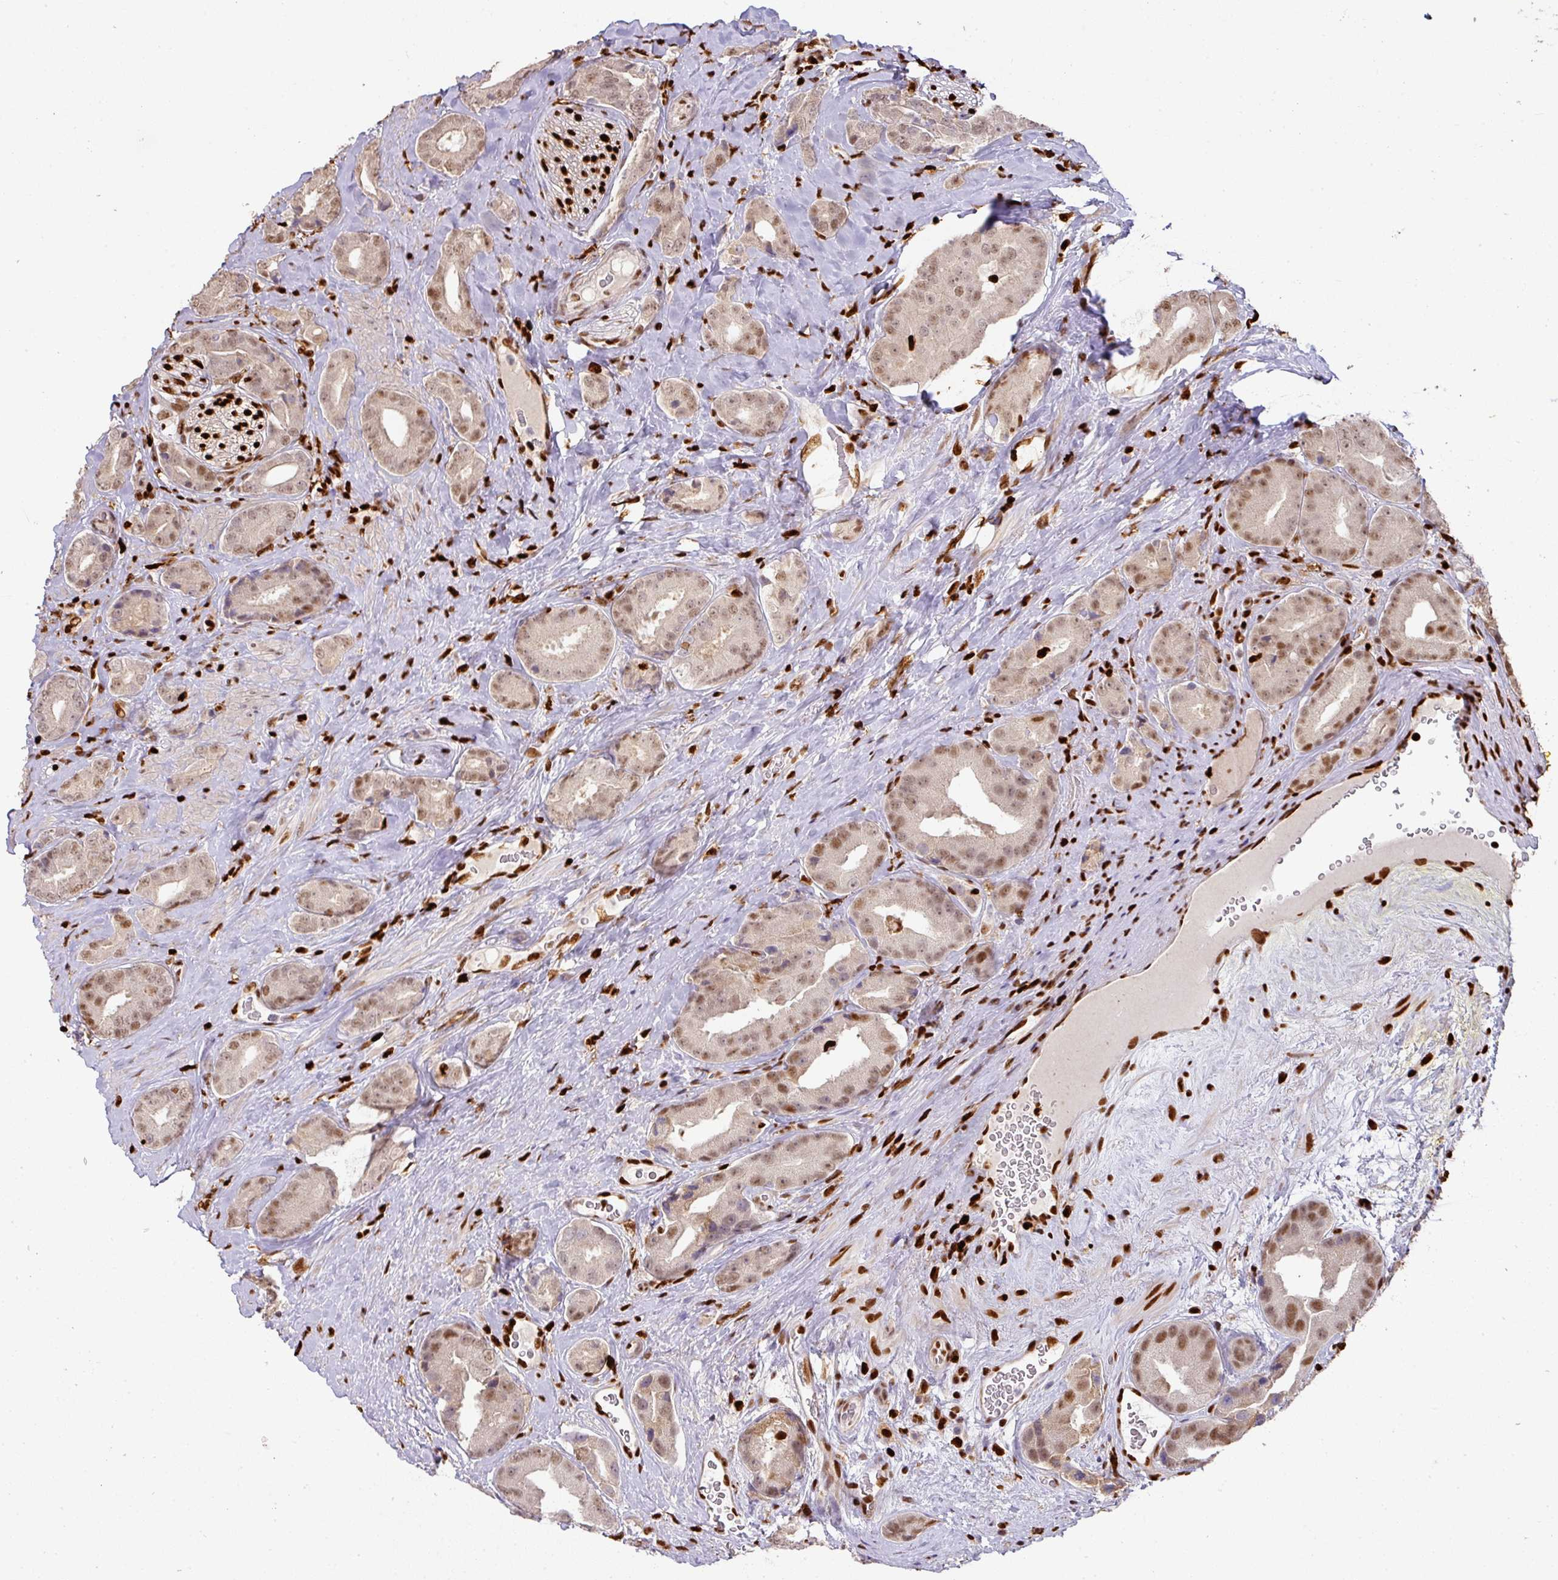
{"staining": {"intensity": "moderate", "quantity": ">75%", "location": "nuclear"}, "tissue": "prostate cancer", "cell_type": "Tumor cells", "image_type": "cancer", "snomed": [{"axis": "morphology", "description": "Adenocarcinoma, High grade"}, {"axis": "topography", "description": "Prostate"}], "caption": "Tumor cells display medium levels of moderate nuclear expression in approximately >75% of cells in human prostate cancer.", "gene": "SAMHD1", "patient": {"sex": "male", "age": 63}}